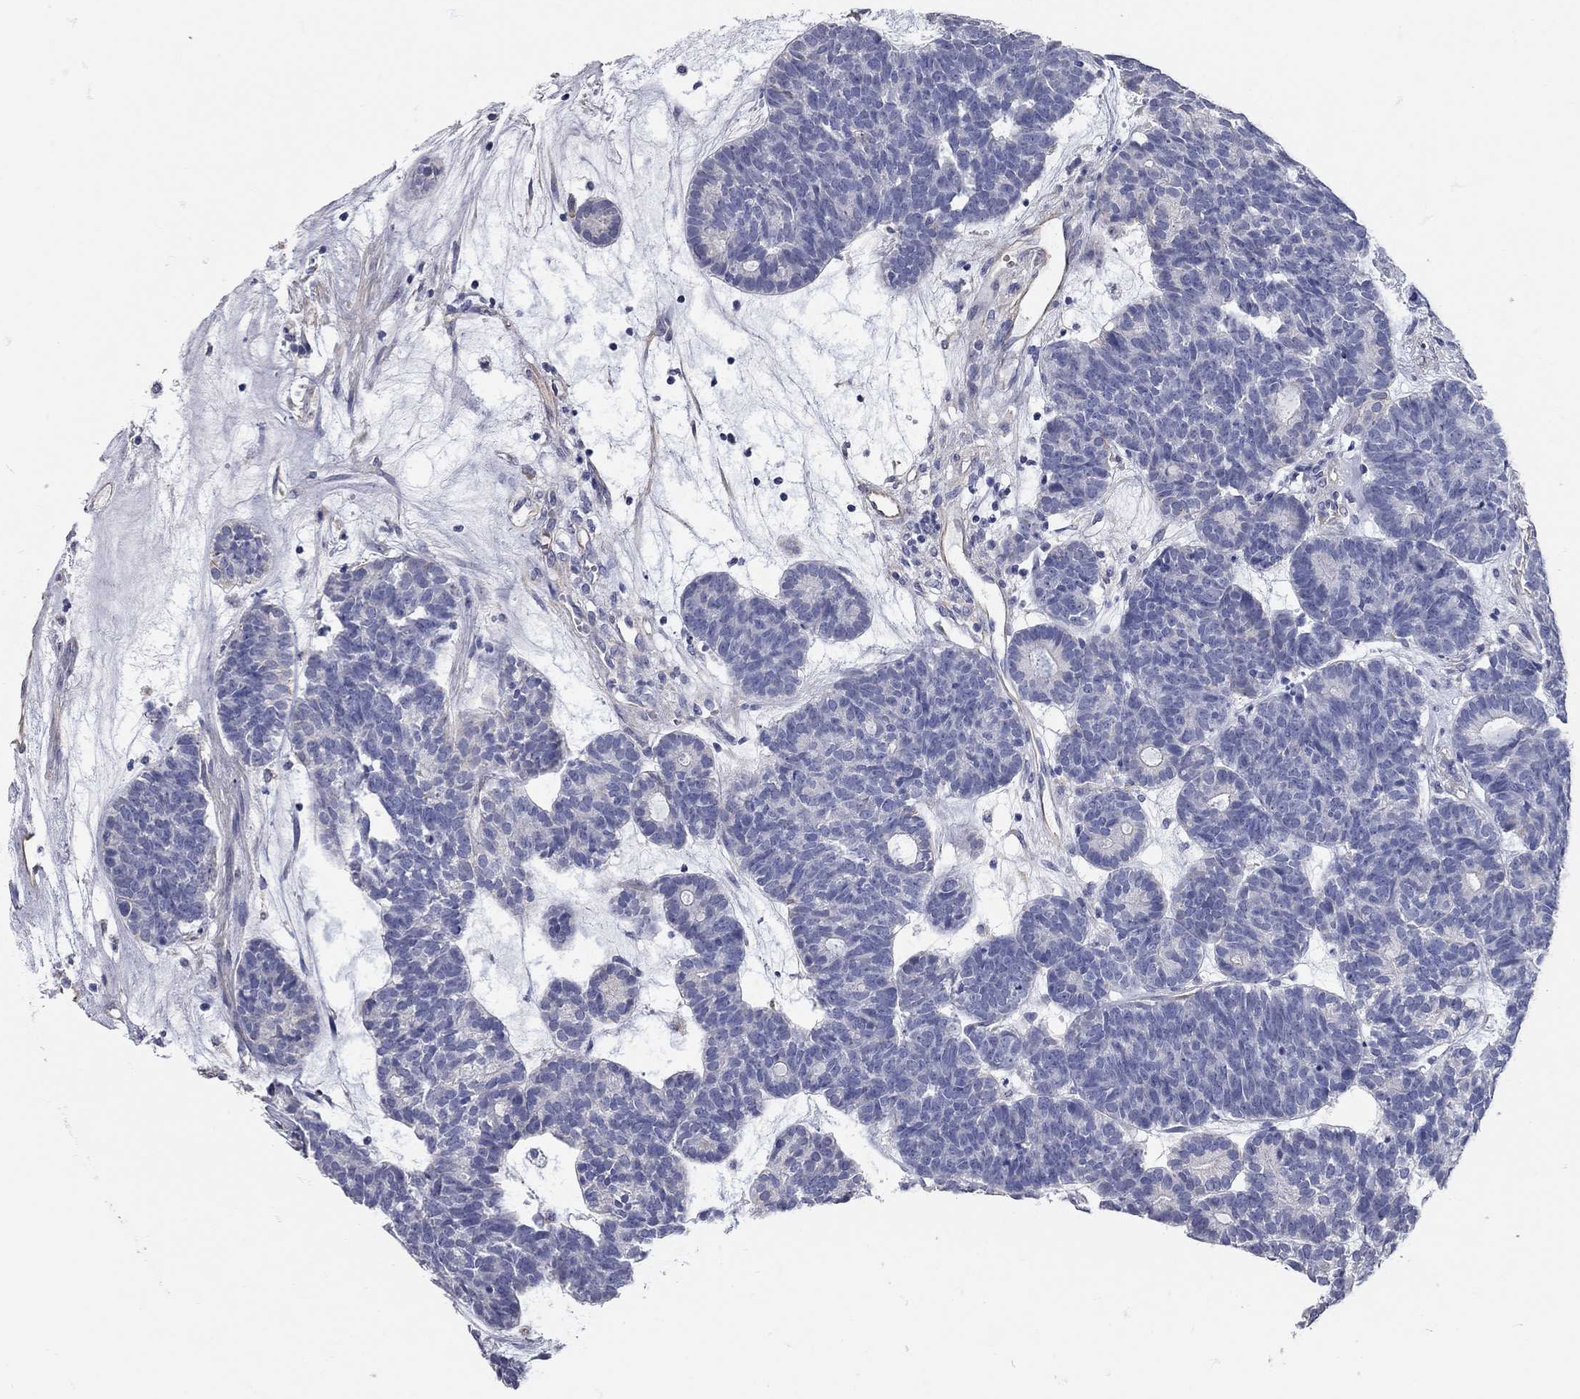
{"staining": {"intensity": "negative", "quantity": "none", "location": "none"}, "tissue": "head and neck cancer", "cell_type": "Tumor cells", "image_type": "cancer", "snomed": [{"axis": "morphology", "description": "Adenocarcinoma, NOS"}, {"axis": "topography", "description": "Head-Neck"}], "caption": "An IHC histopathology image of adenocarcinoma (head and neck) is shown. There is no staining in tumor cells of adenocarcinoma (head and neck).", "gene": "C10orf90", "patient": {"sex": "female", "age": 81}}